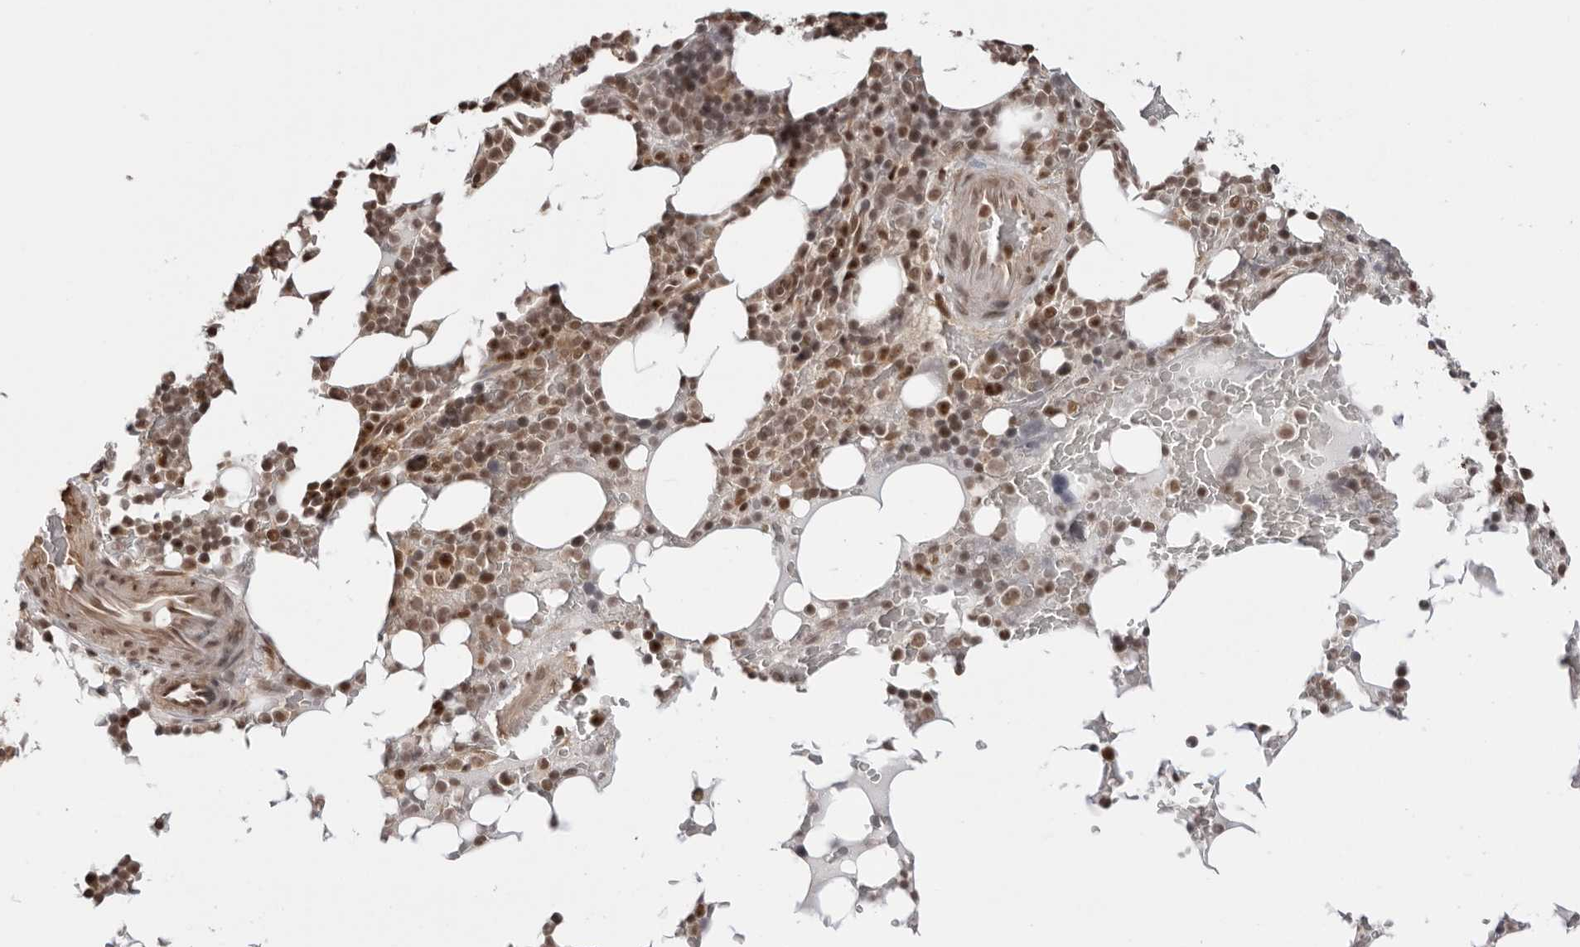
{"staining": {"intensity": "moderate", "quantity": ">75%", "location": "nuclear"}, "tissue": "bone marrow", "cell_type": "Hematopoietic cells", "image_type": "normal", "snomed": [{"axis": "morphology", "description": "Normal tissue, NOS"}, {"axis": "topography", "description": "Bone marrow"}], "caption": "Immunohistochemistry staining of unremarkable bone marrow, which displays medium levels of moderate nuclear positivity in approximately >75% of hematopoietic cells indicating moderate nuclear protein expression. The staining was performed using DAB (brown) for protein detection and nuclei were counterstained in hematoxylin (blue).", "gene": "SDE2", "patient": {"sex": "male", "age": 58}}